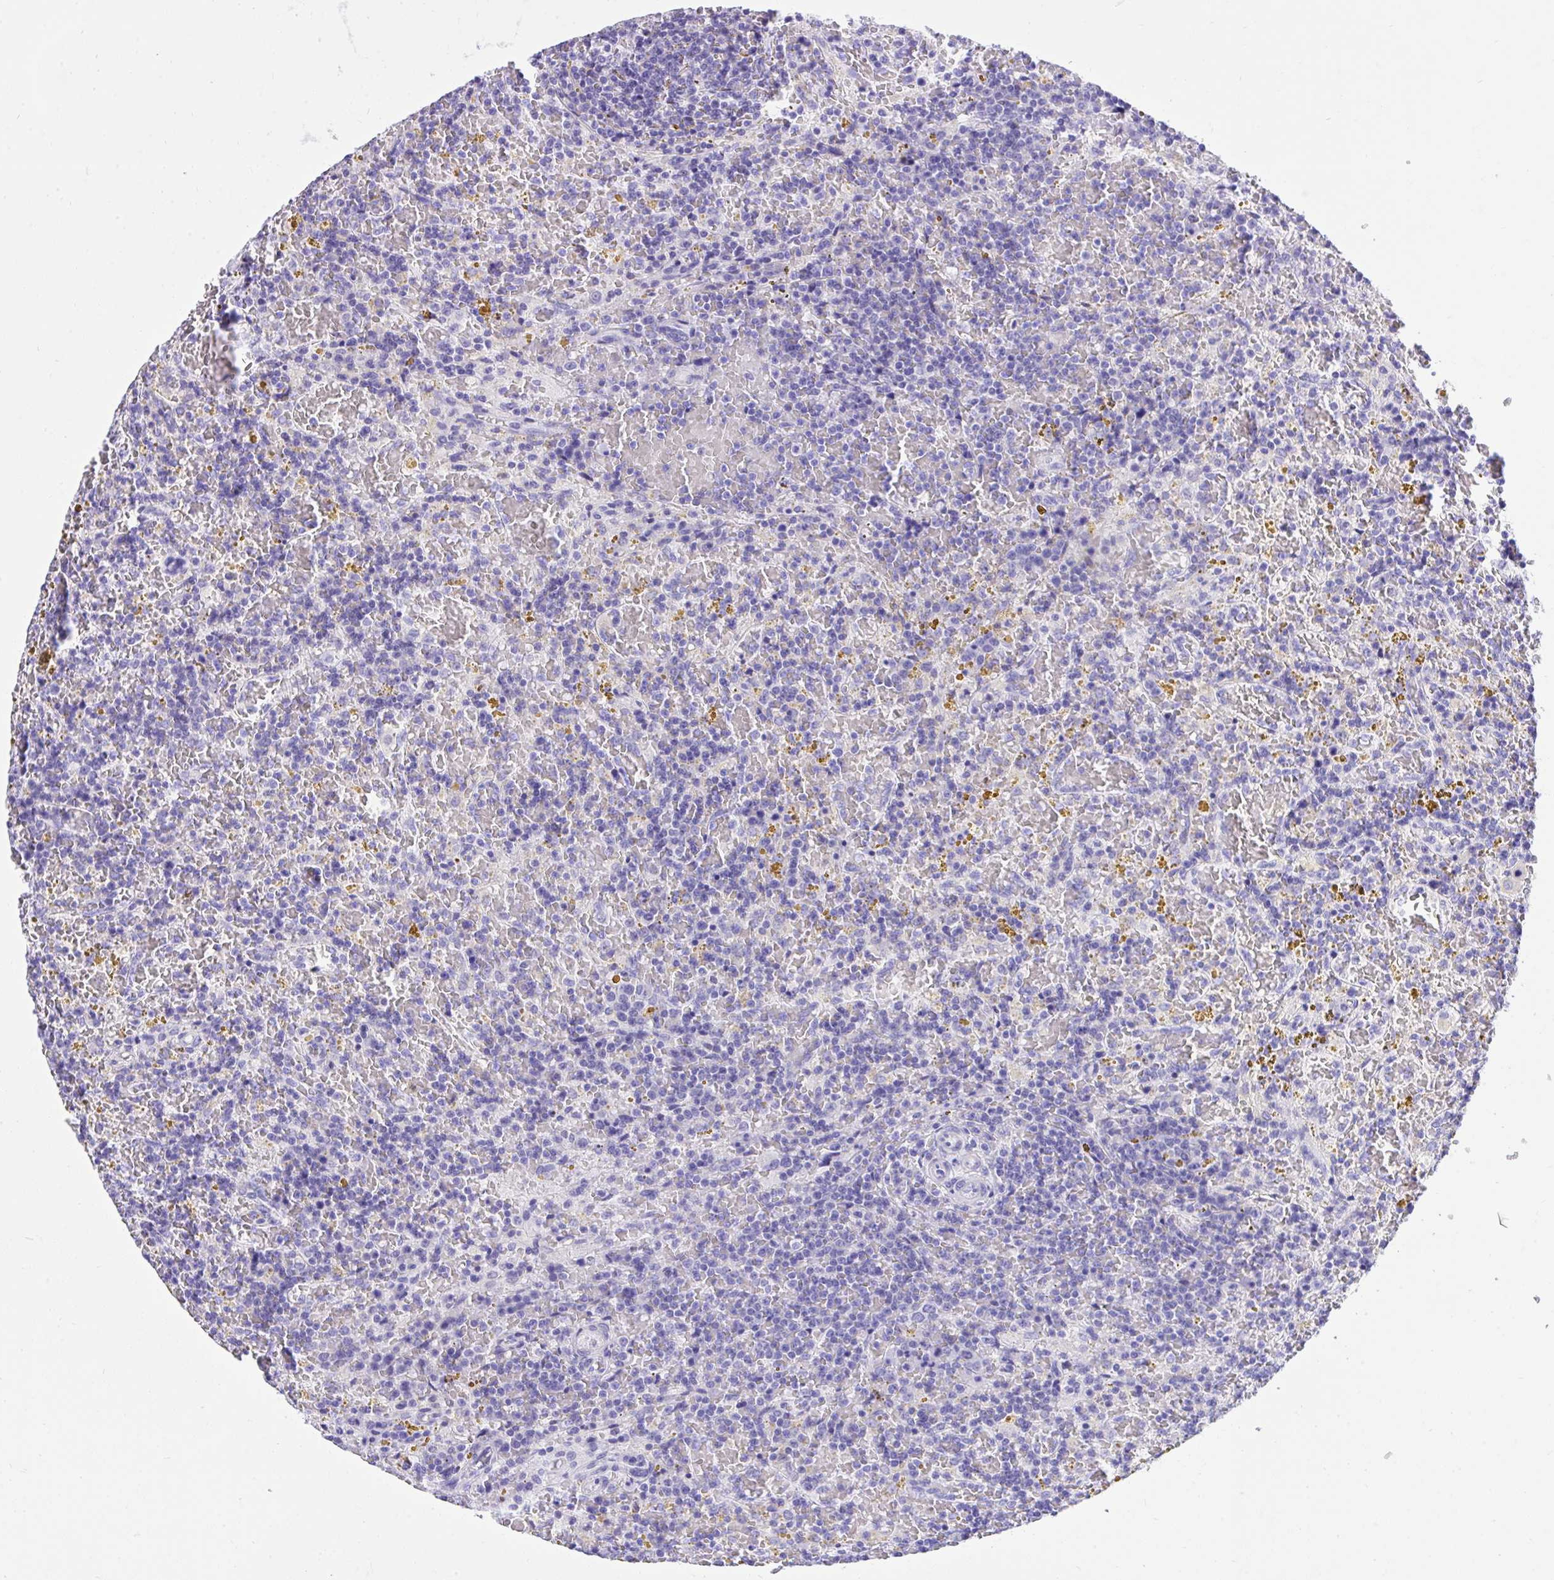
{"staining": {"intensity": "negative", "quantity": "none", "location": "none"}, "tissue": "lymphoma", "cell_type": "Tumor cells", "image_type": "cancer", "snomed": [{"axis": "morphology", "description": "Malignant lymphoma, non-Hodgkin's type, Low grade"}, {"axis": "topography", "description": "Spleen"}], "caption": "A high-resolution micrograph shows immunohistochemistry staining of malignant lymphoma, non-Hodgkin's type (low-grade), which reveals no significant staining in tumor cells. (Stains: DAB immunohistochemistry with hematoxylin counter stain, Microscopy: brightfield microscopy at high magnification).", "gene": "KCNN4", "patient": {"sex": "female", "age": 65}}